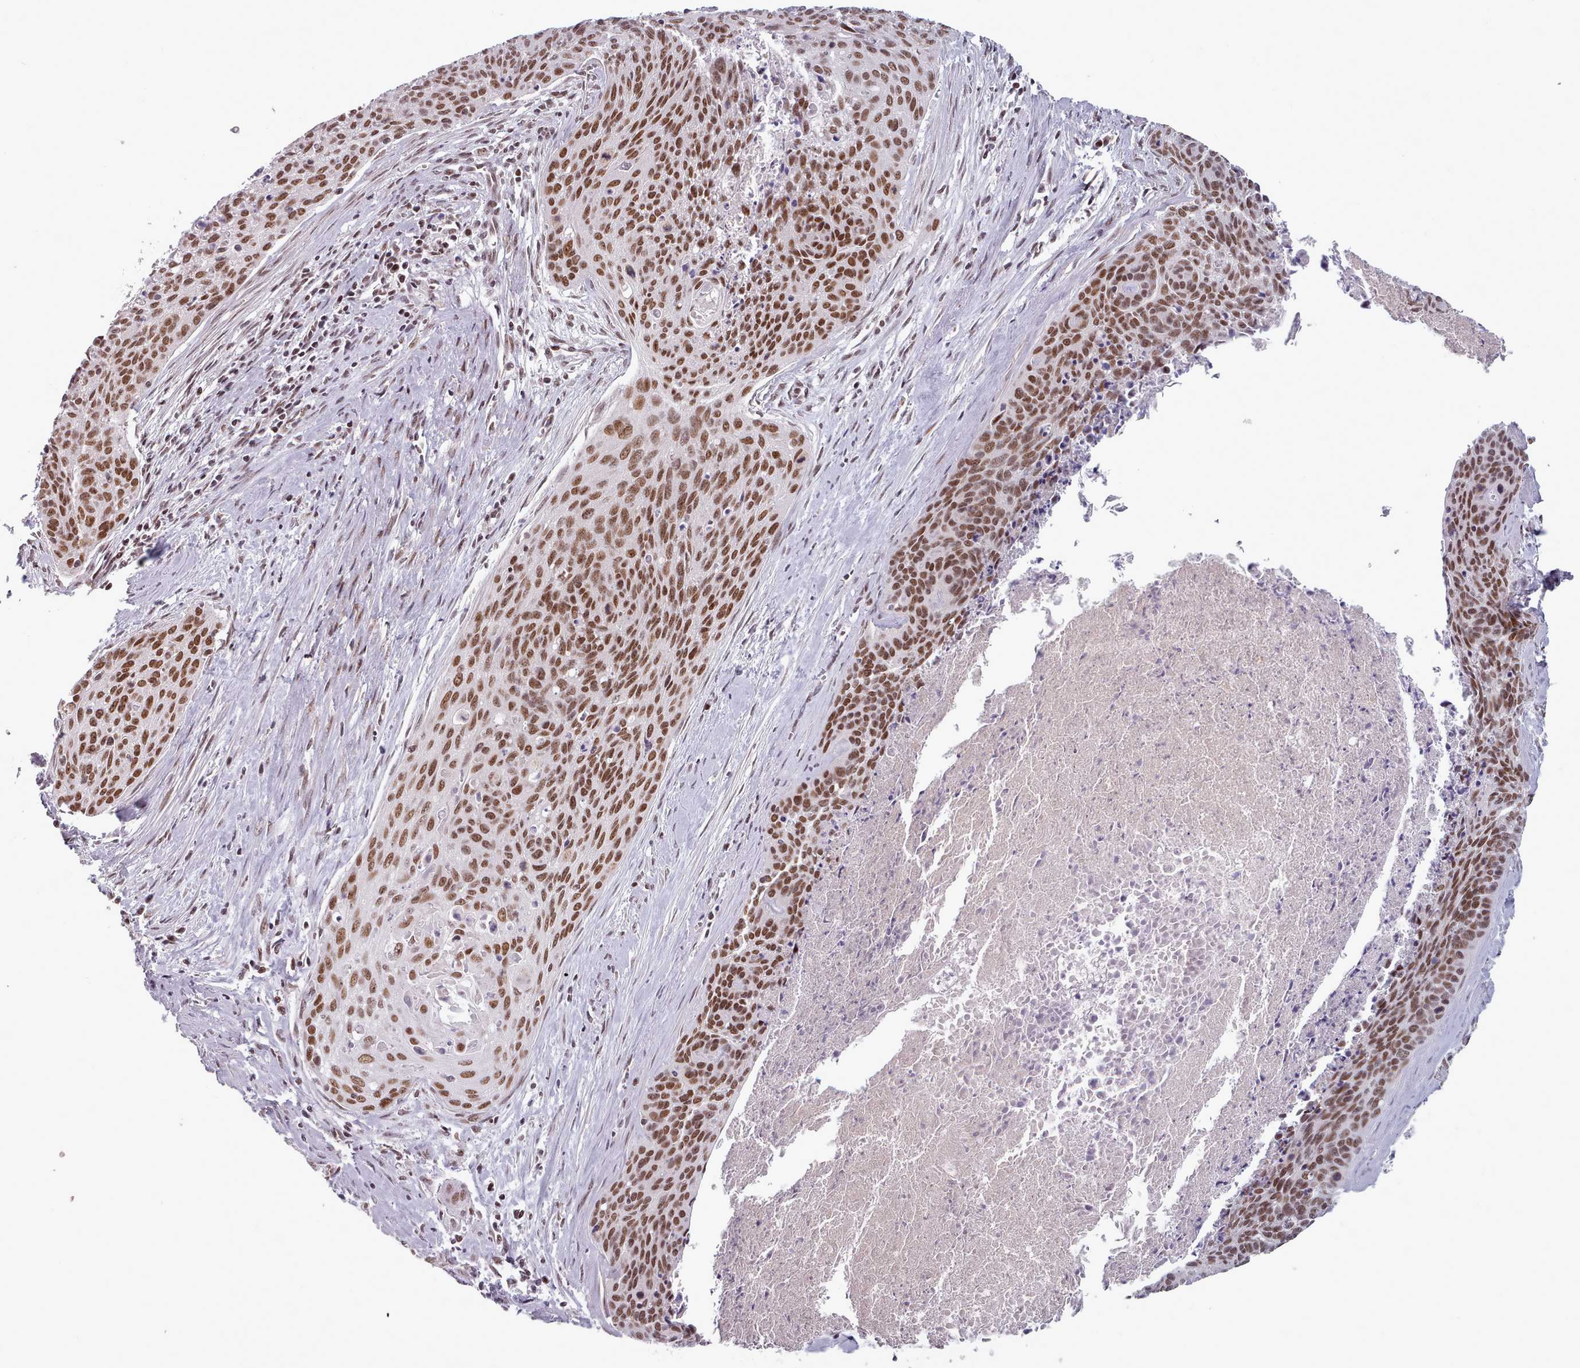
{"staining": {"intensity": "strong", "quantity": ">75%", "location": "nuclear"}, "tissue": "cervical cancer", "cell_type": "Tumor cells", "image_type": "cancer", "snomed": [{"axis": "morphology", "description": "Squamous cell carcinoma, NOS"}, {"axis": "topography", "description": "Cervix"}], "caption": "Tumor cells display high levels of strong nuclear staining in approximately >75% of cells in human cervical cancer (squamous cell carcinoma).", "gene": "SRSF9", "patient": {"sex": "female", "age": 55}}